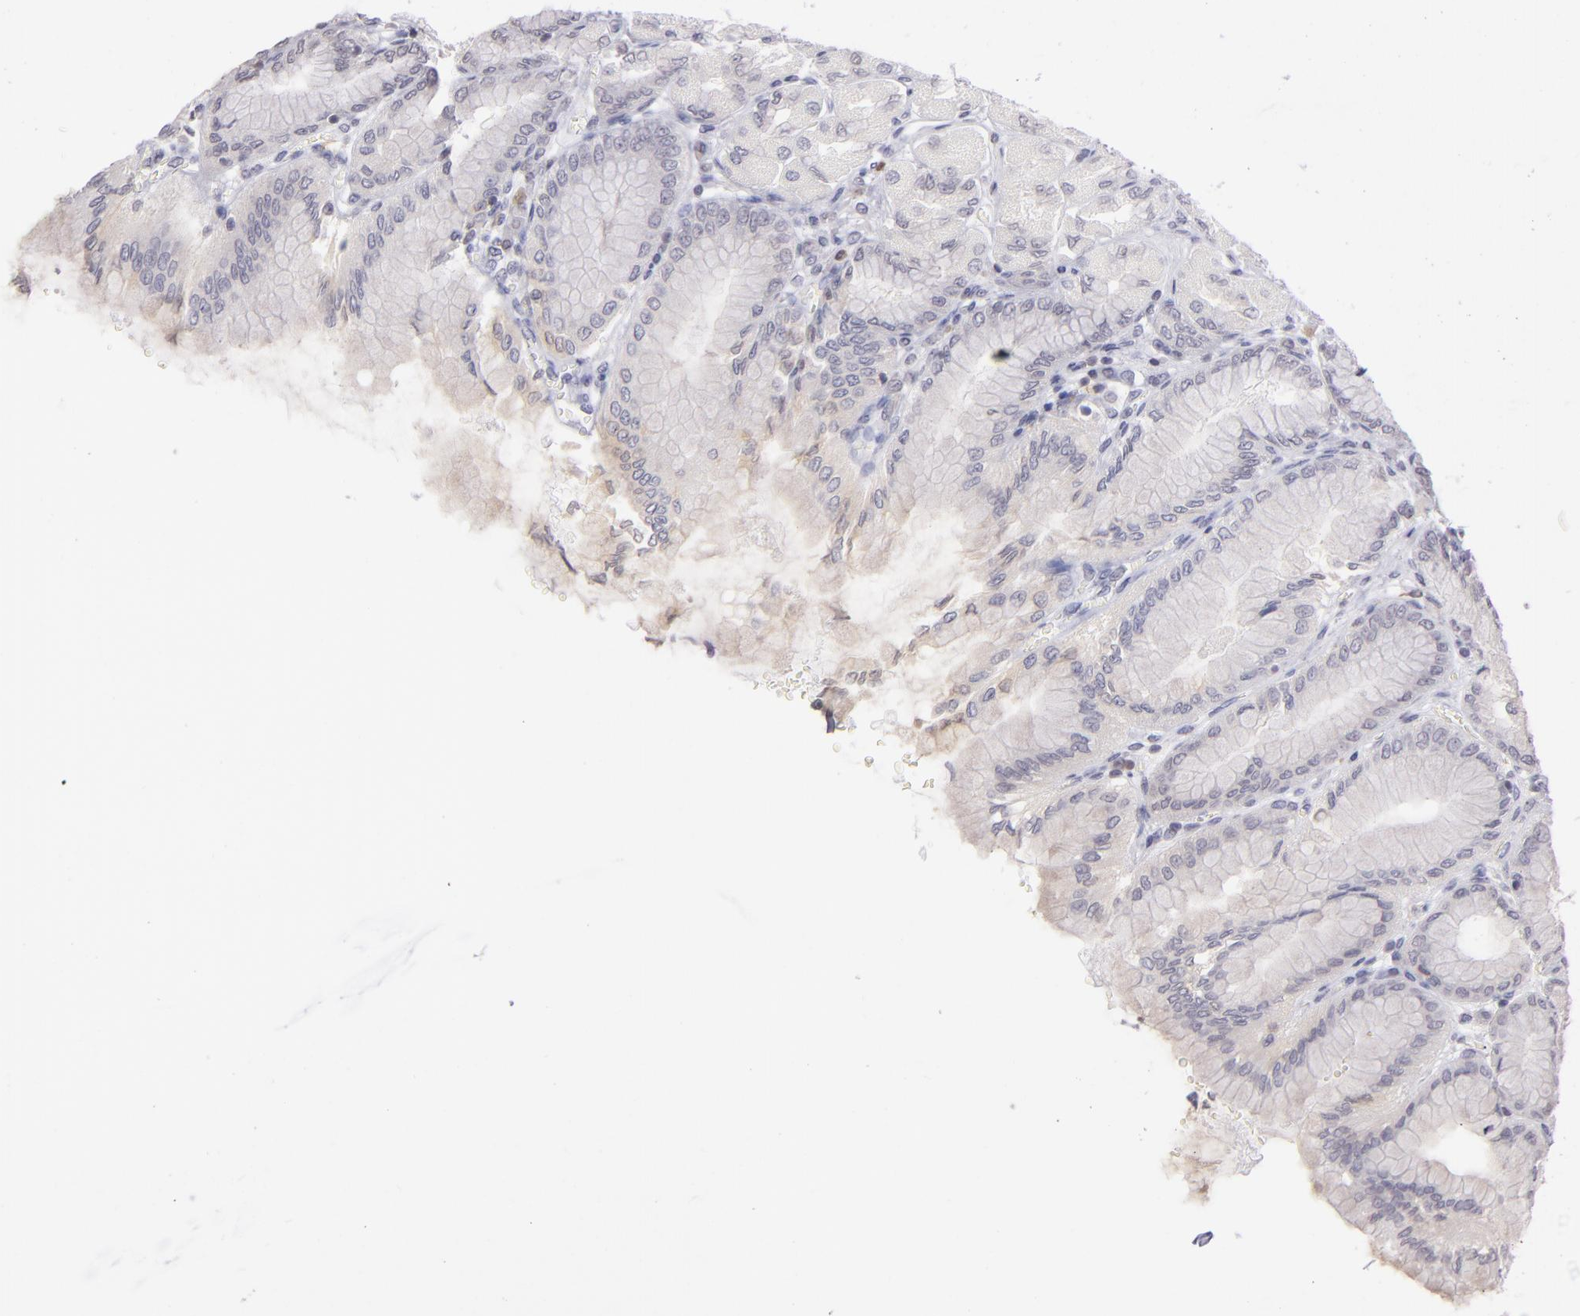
{"staining": {"intensity": "negative", "quantity": "none", "location": "none"}, "tissue": "stomach", "cell_type": "Glandular cells", "image_type": "normal", "snomed": [{"axis": "morphology", "description": "Normal tissue, NOS"}, {"axis": "topography", "description": "Stomach, upper"}], "caption": "The IHC micrograph has no significant positivity in glandular cells of stomach.", "gene": "IL2RA", "patient": {"sex": "female", "age": 56}}